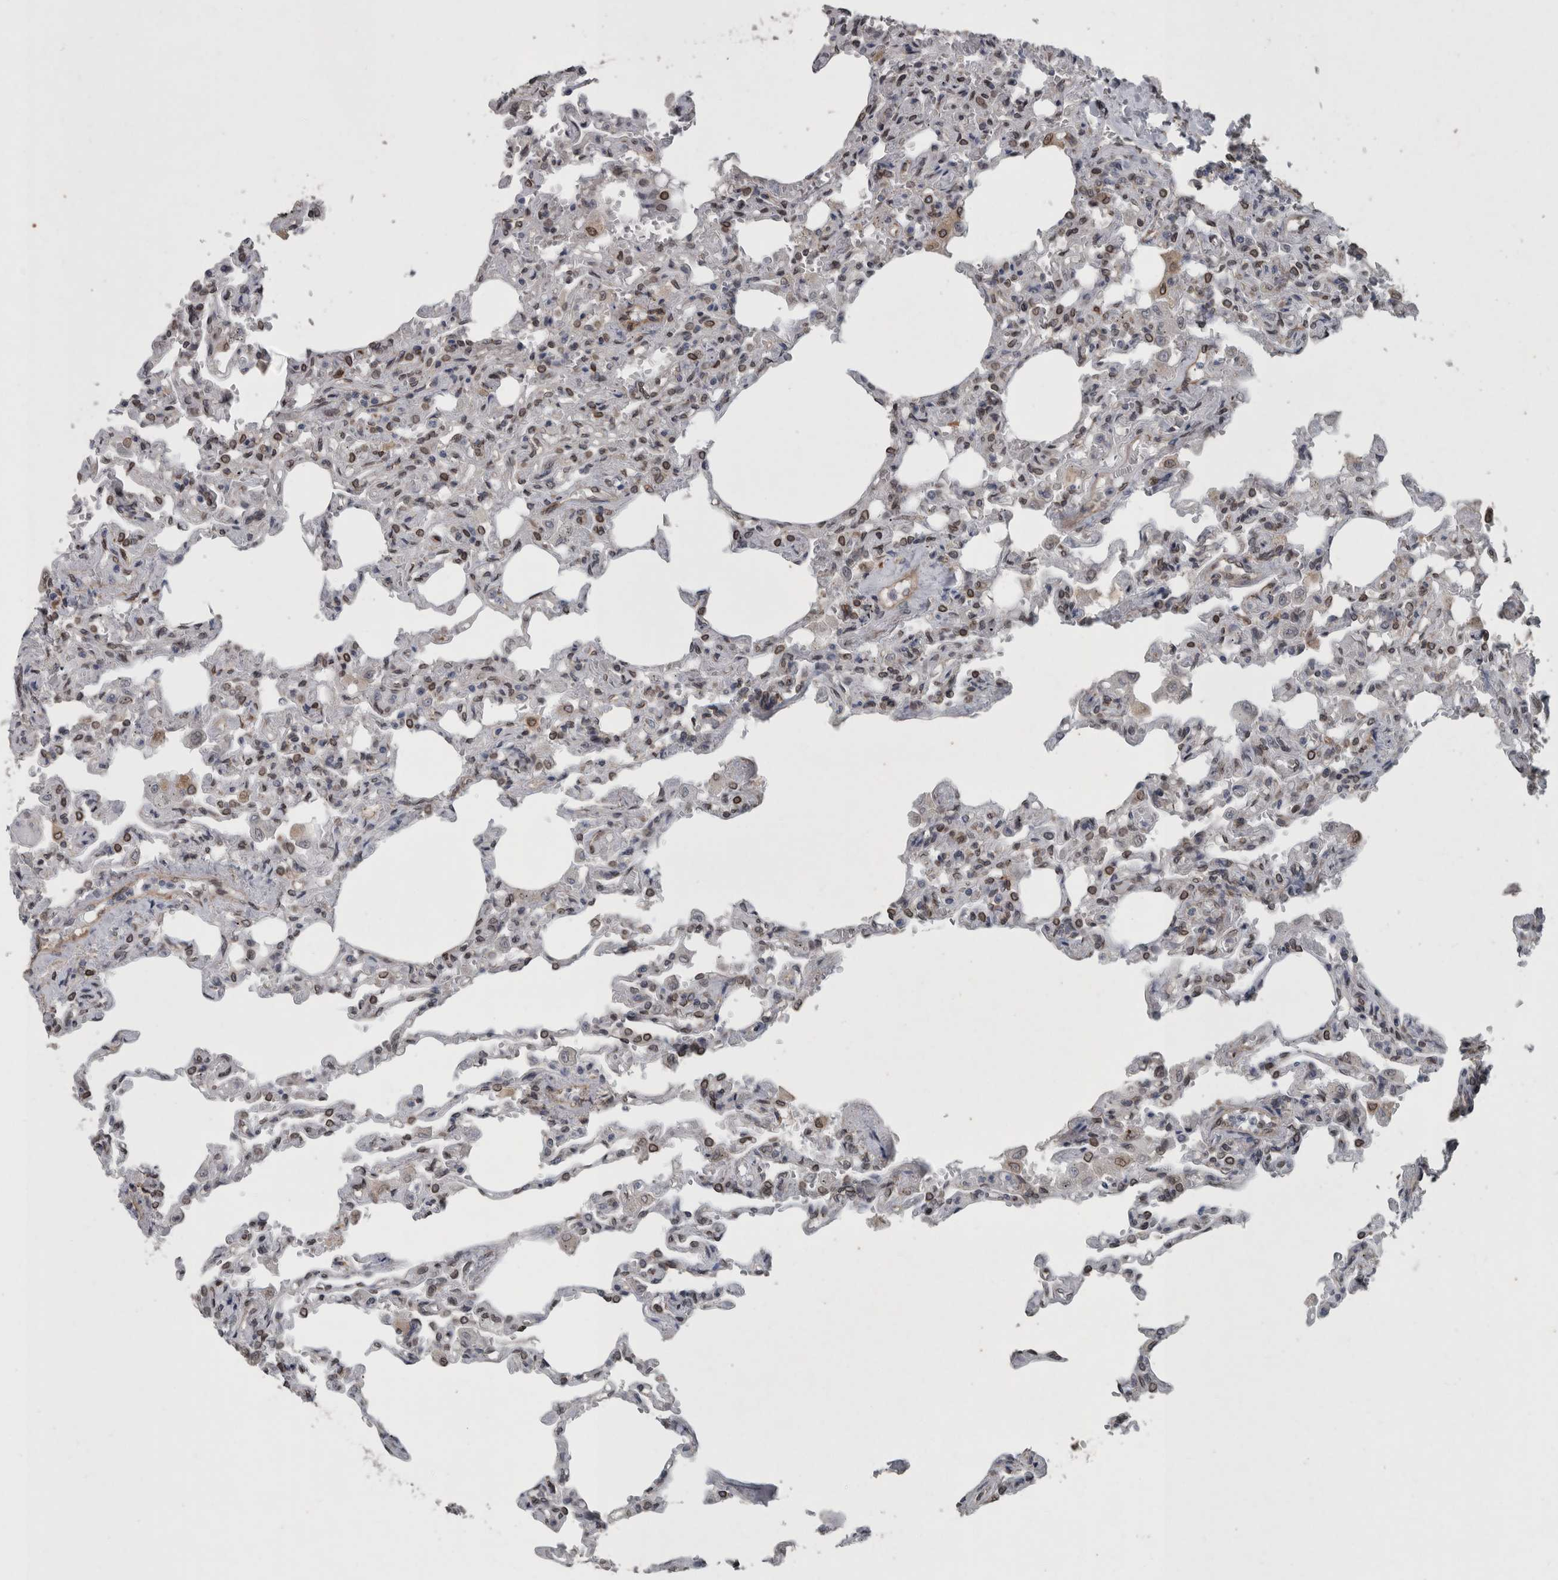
{"staining": {"intensity": "moderate", "quantity": "25%-75%", "location": "cytoplasmic/membranous,nuclear"}, "tissue": "lung", "cell_type": "Alveolar cells", "image_type": "normal", "snomed": [{"axis": "morphology", "description": "Normal tissue, NOS"}, {"axis": "topography", "description": "Lung"}], "caption": "The photomicrograph shows immunohistochemical staining of benign lung. There is moderate cytoplasmic/membranous,nuclear staining is identified in about 25%-75% of alveolar cells. Nuclei are stained in blue.", "gene": "RANBP2", "patient": {"sex": "male", "age": 21}}